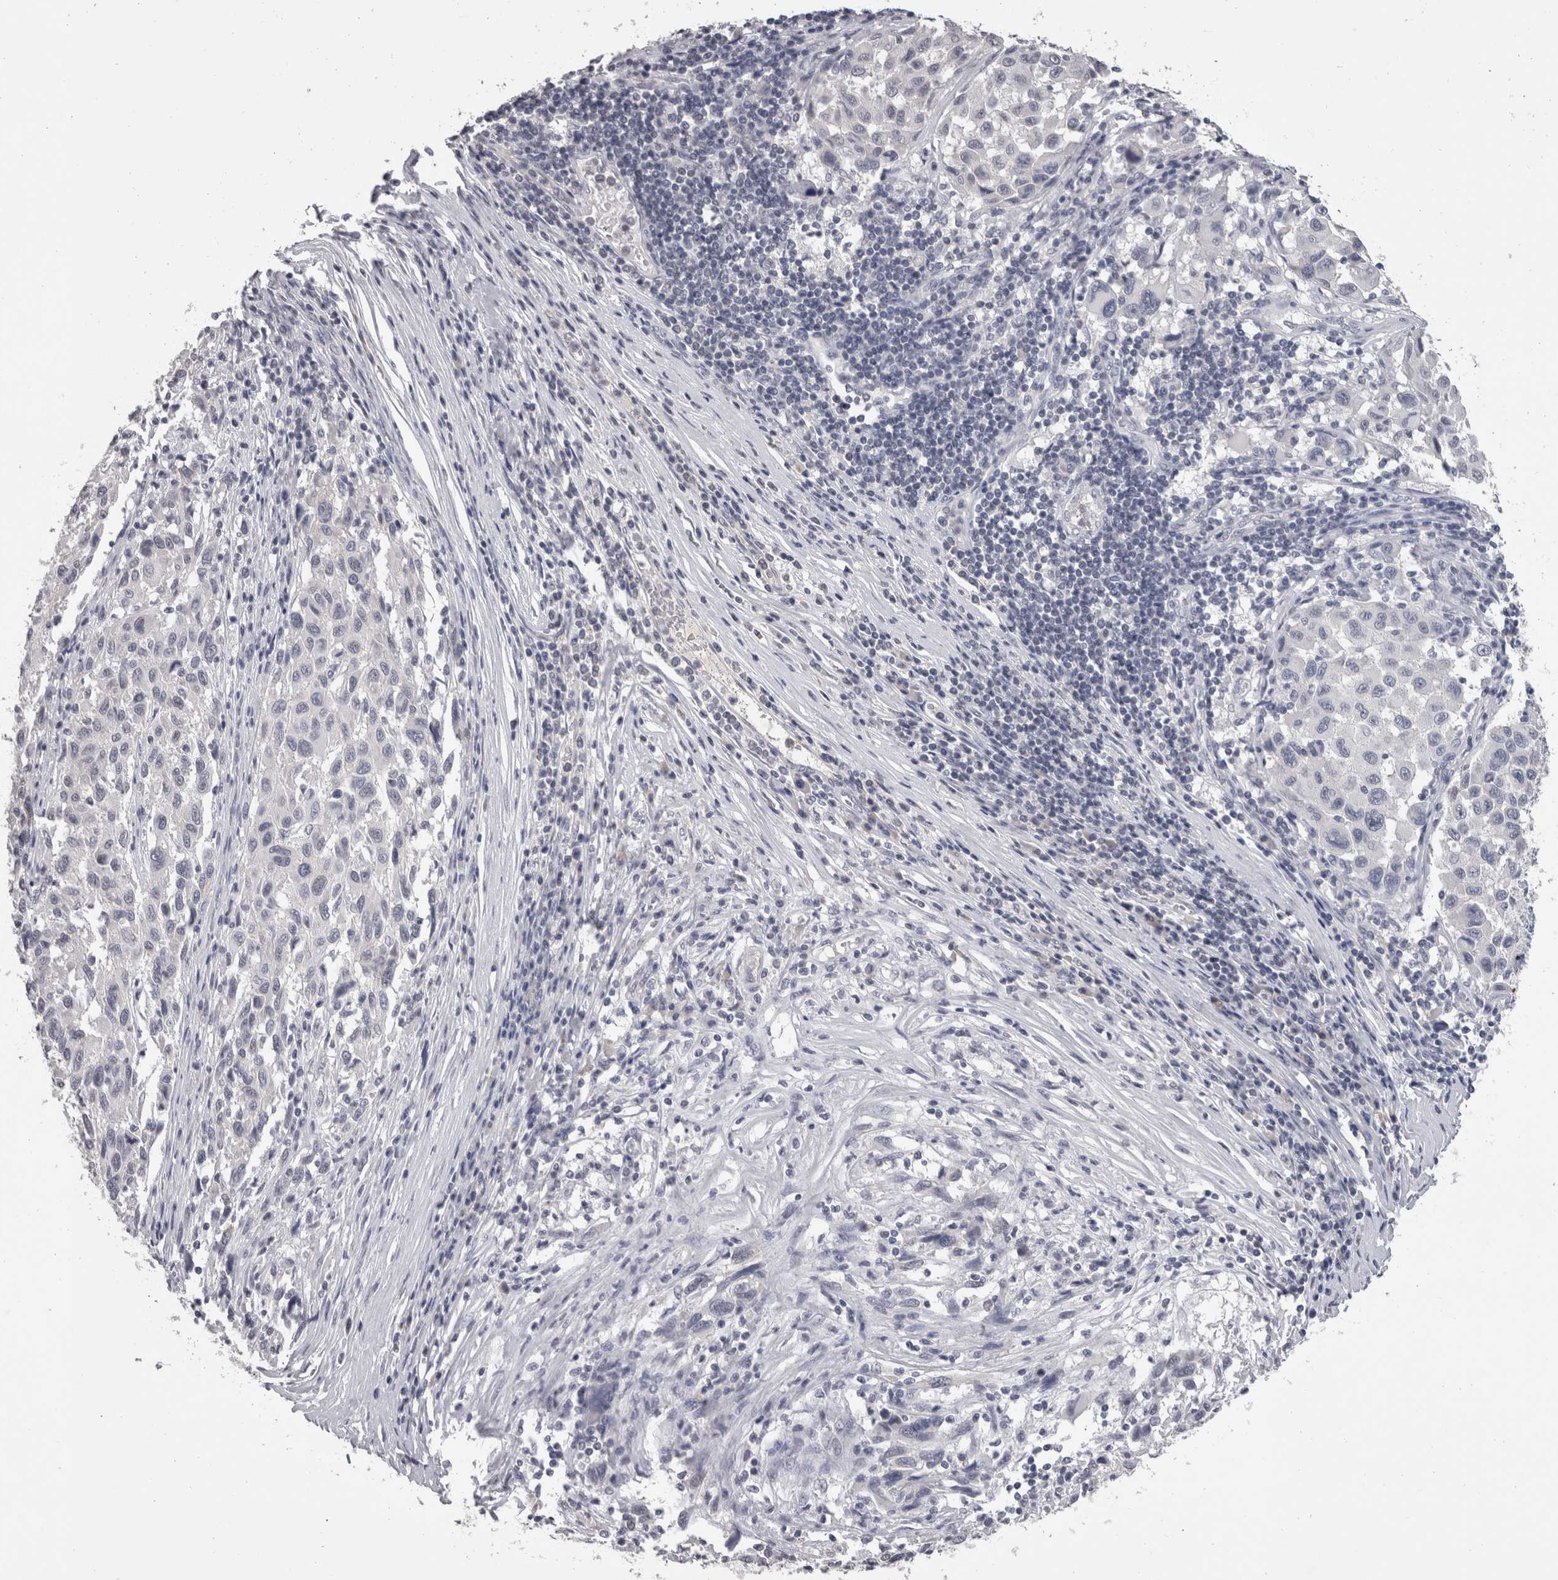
{"staining": {"intensity": "negative", "quantity": "none", "location": "none"}, "tissue": "melanoma", "cell_type": "Tumor cells", "image_type": "cancer", "snomed": [{"axis": "morphology", "description": "Malignant melanoma, Metastatic site"}, {"axis": "topography", "description": "Lymph node"}], "caption": "High magnification brightfield microscopy of melanoma stained with DAB (3,3'-diaminobenzidine) (brown) and counterstained with hematoxylin (blue): tumor cells show no significant positivity. Brightfield microscopy of immunohistochemistry (IHC) stained with DAB (3,3'-diaminobenzidine) (brown) and hematoxylin (blue), captured at high magnification.", "gene": "DDX17", "patient": {"sex": "male", "age": 61}}